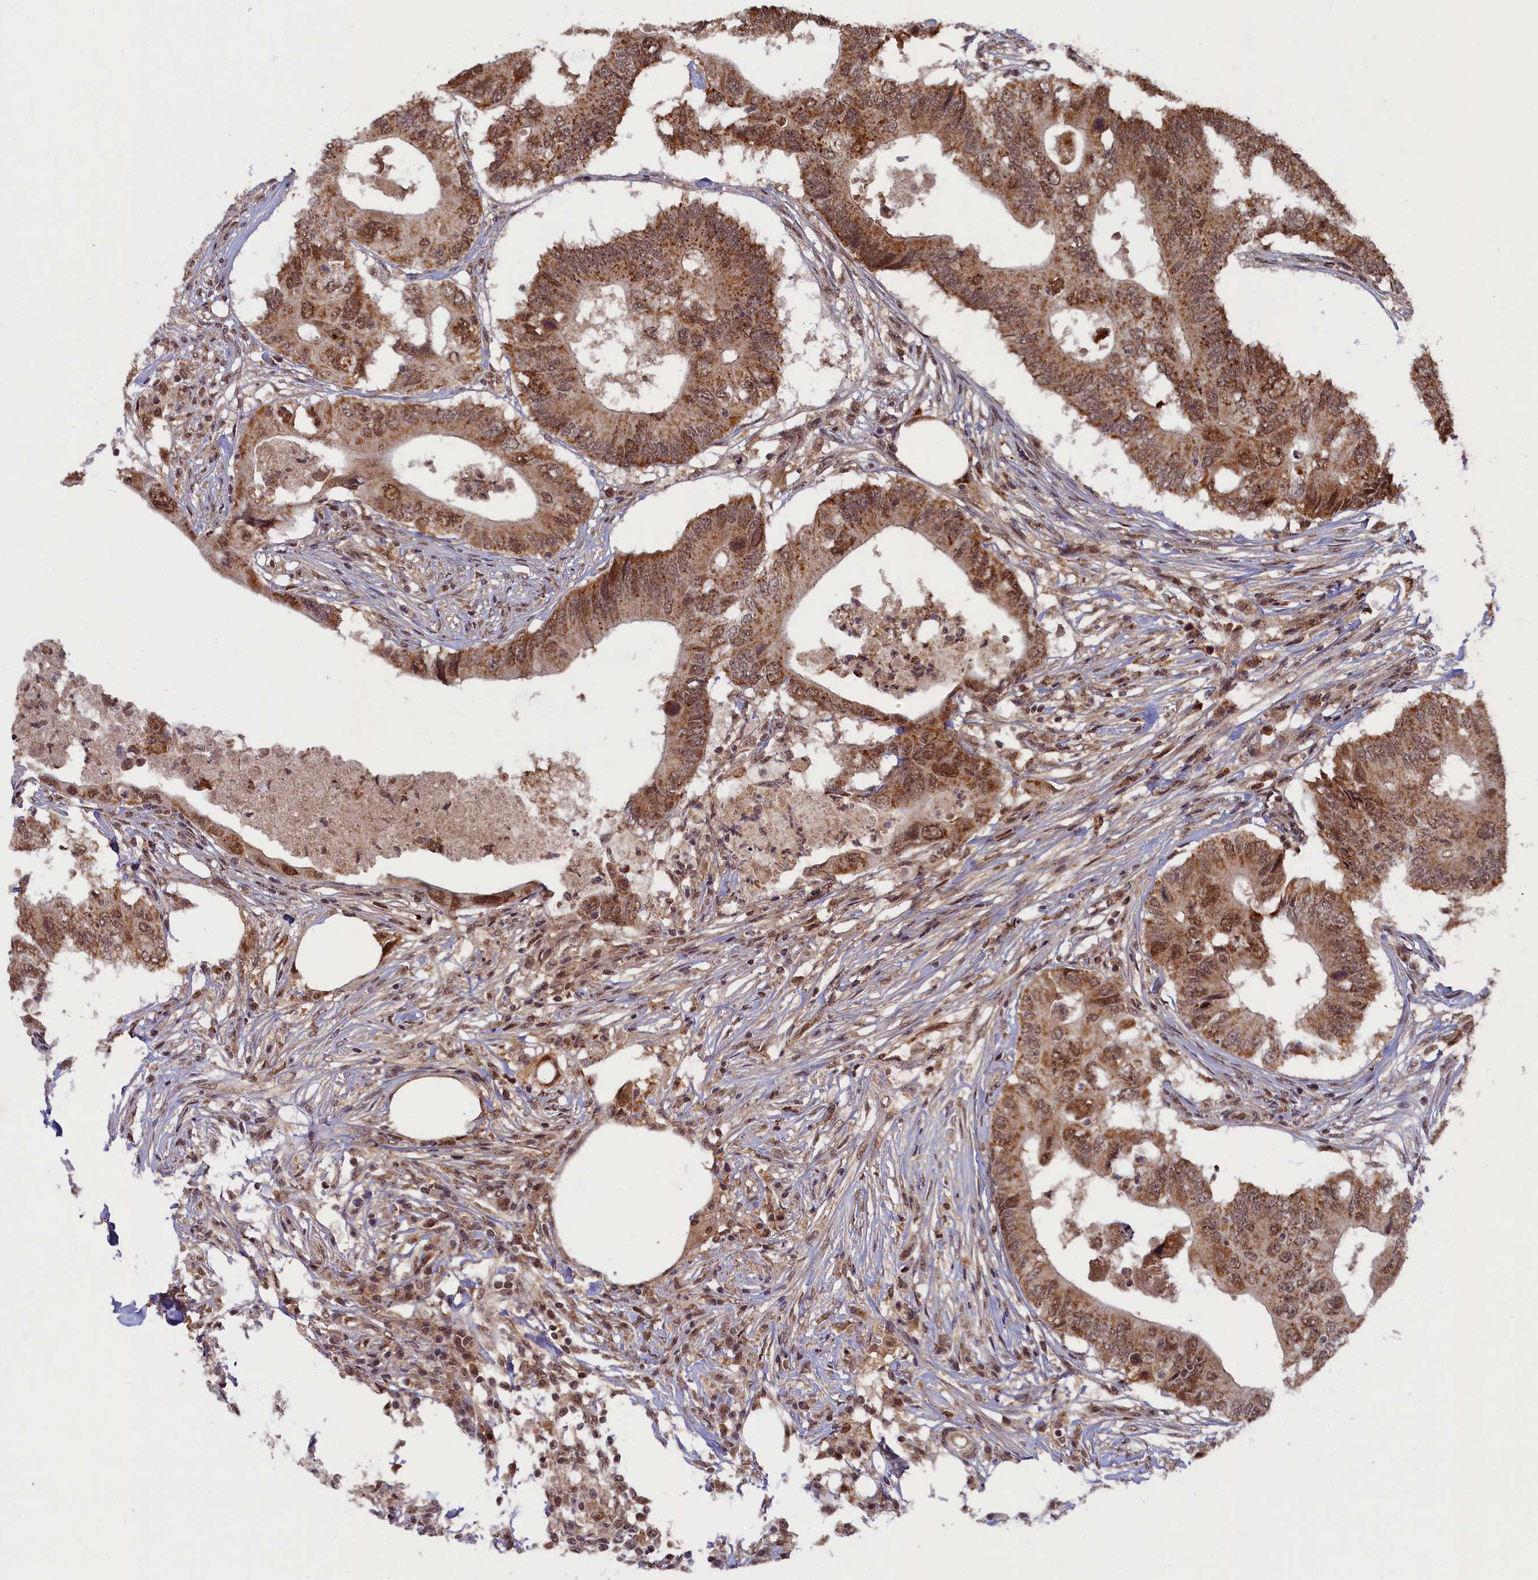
{"staining": {"intensity": "moderate", "quantity": ">75%", "location": "cytoplasmic/membranous,nuclear"}, "tissue": "colorectal cancer", "cell_type": "Tumor cells", "image_type": "cancer", "snomed": [{"axis": "morphology", "description": "Adenocarcinoma, NOS"}, {"axis": "topography", "description": "Colon"}], "caption": "High-magnification brightfield microscopy of adenocarcinoma (colorectal) stained with DAB (brown) and counterstained with hematoxylin (blue). tumor cells exhibit moderate cytoplasmic/membranous and nuclear expression is present in approximately>75% of cells.", "gene": "BRCA1", "patient": {"sex": "male", "age": 71}}